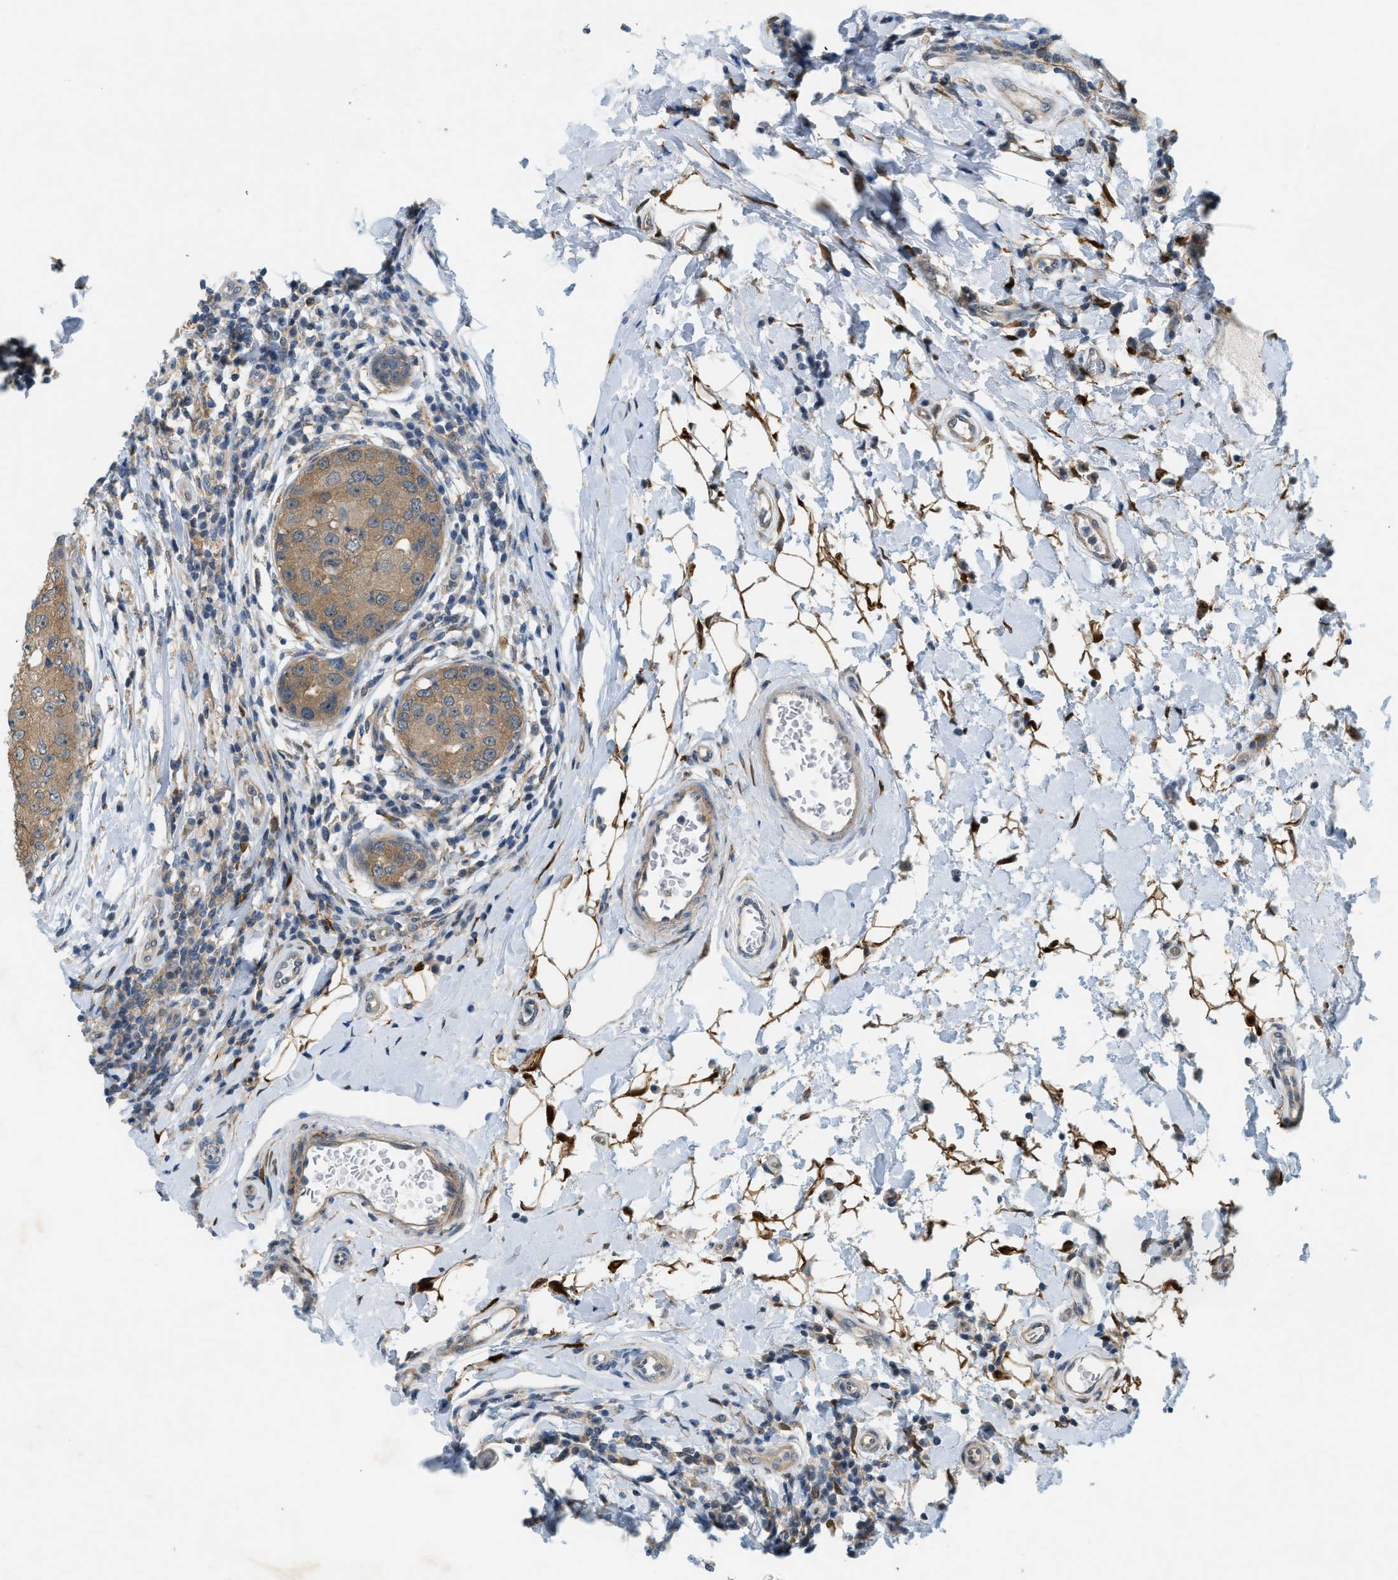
{"staining": {"intensity": "moderate", "quantity": ">75%", "location": "cytoplasmic/membranous"}, "tissue": "breast cancer", "cell_type": "Tumor cells", "image_type": "cancer", "snomed": [{"axis": "morphology", "description": "Duct carcinoma"}, {"axis": "topography", "description": "Breast"}], "caption": "DAB immunohistochemical staining of human infiltrating ductal carcinoma (breast) reveals moderate cytoplasmic/membranous protein staining in approximately >75% of tumor cells.", "gene": "PDCL3", "patient": {"sex": "female", "age": 27}}